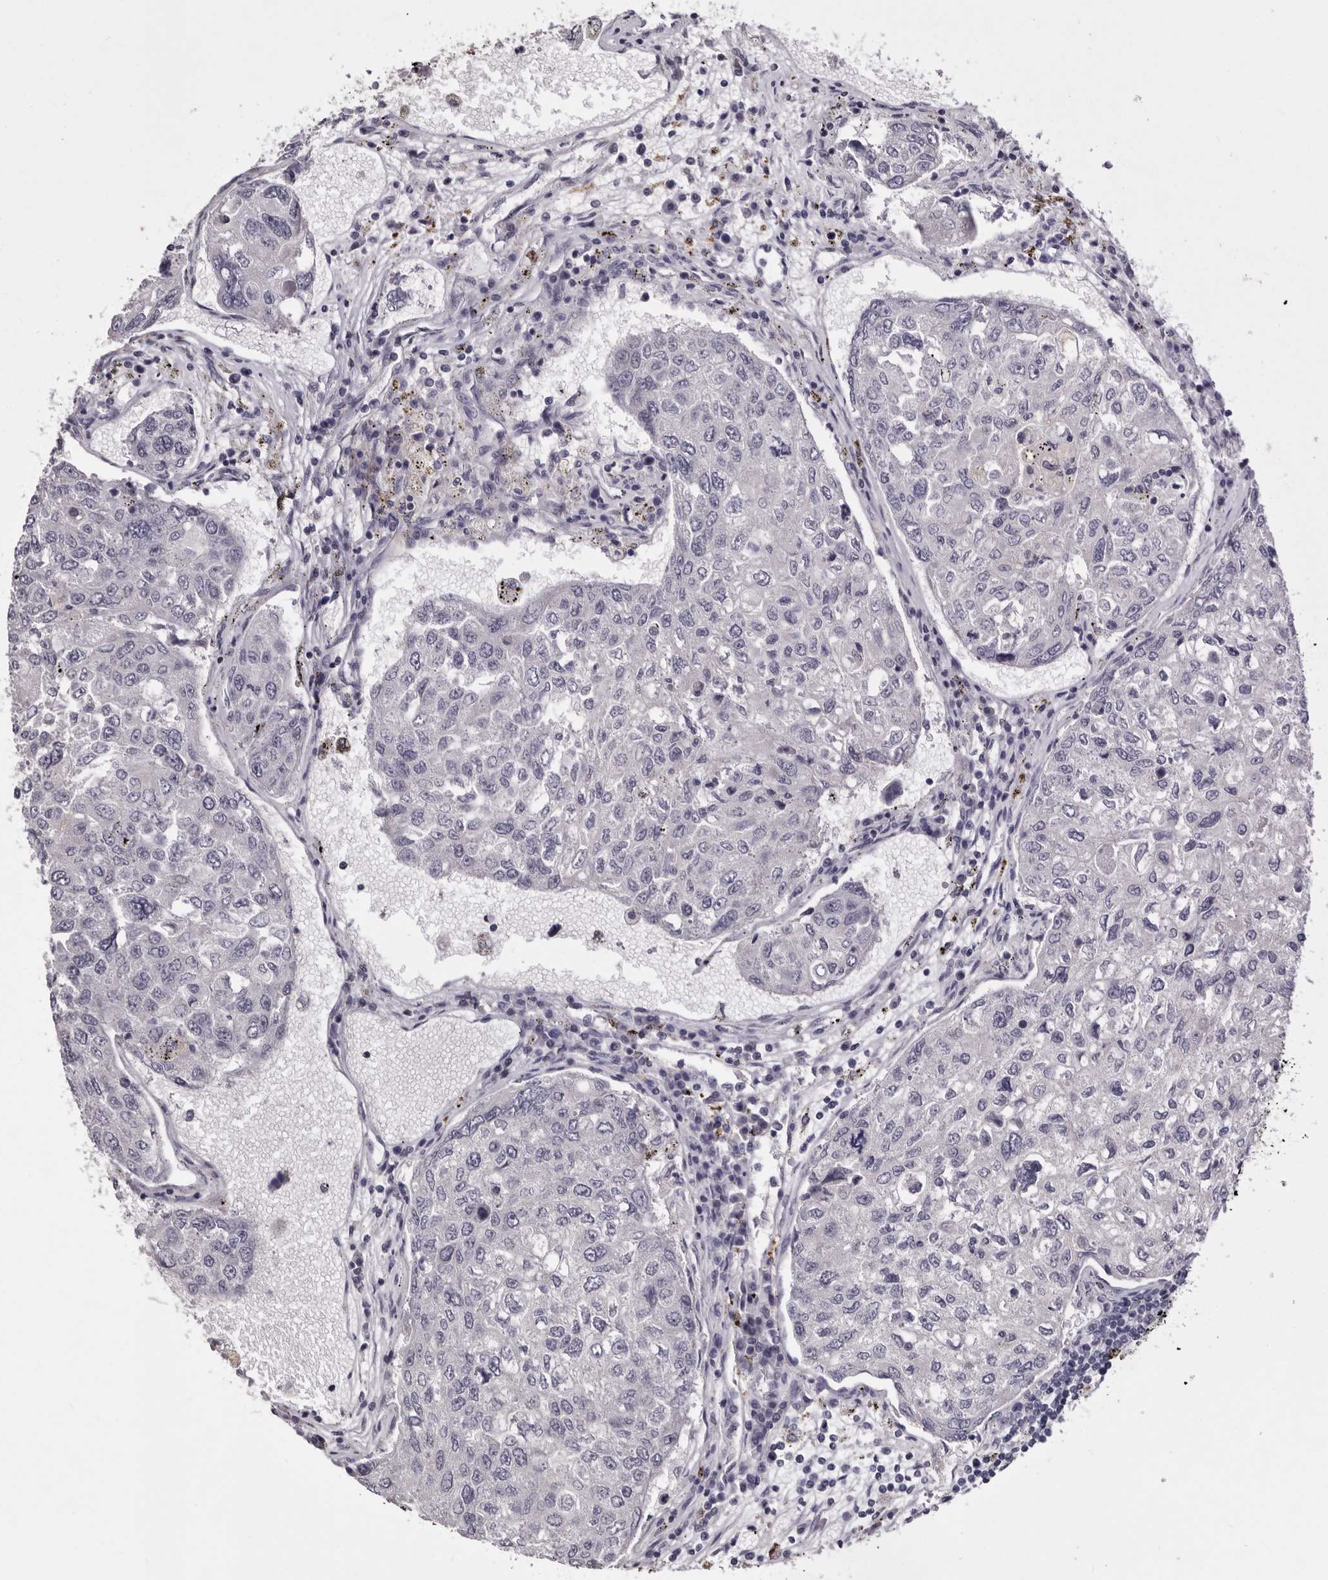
{"staining": {"intensity": "negative", "quantity": "none", "location": "none"}, "tissue": "urothelial cancer", "cell_type": "Tumor cells", "image_type": "cancer", "snomed": [{"axis": "morphology", "description": "Urothelial carcinoma, High grade"}, {"axis": "topography", "description": "Lymph node"}, {"axis": "topography", "description": "Urinary bladder"}], "caption": "This is a micrograph of IHC staining of urothelial cancer, which shows no positivity in tumor cells.", "gene": "KLHL38", "patient": {"sex": "male", "age": 51}}